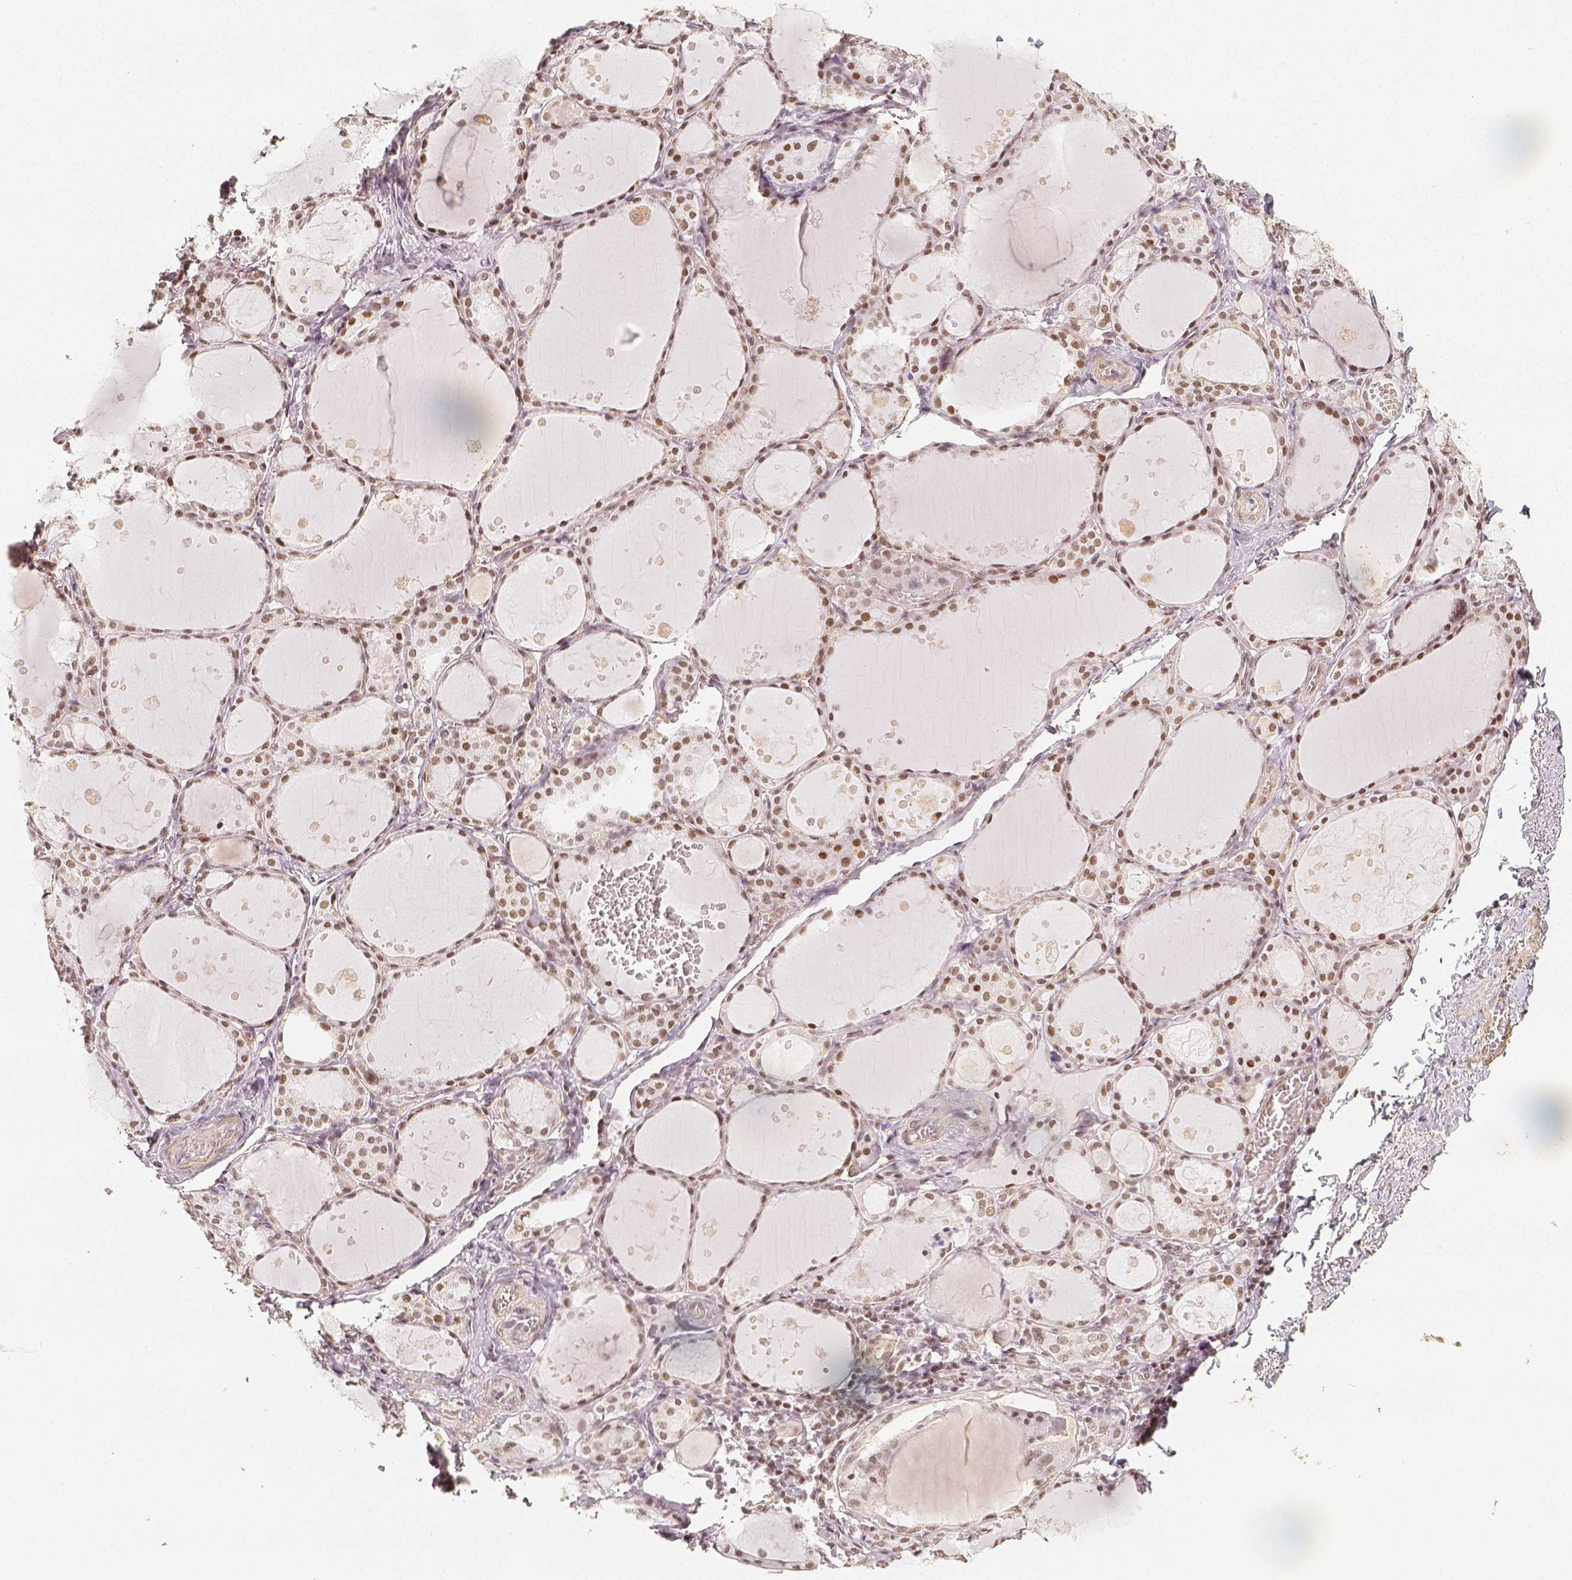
{"staining": {"intensity": "moderate", "quantity": ">75%", "location": "nuclear"}, "tissue": "thyroid gland", "cell_type": "Glandular cells", "image_type": "normal", "snomed": [{"axis": "morphology", "description": "Normal tissue, NOS"}, {"axis": "topography", "description": "Thyroid gland"}], "caption": "Protein expression by IHC reveals moderate nuclear positivity in about >75% of glandular cells in normal thyroid gland.", "gene": "HDAC1", "patient": {"sex": "male", "age": 68}}